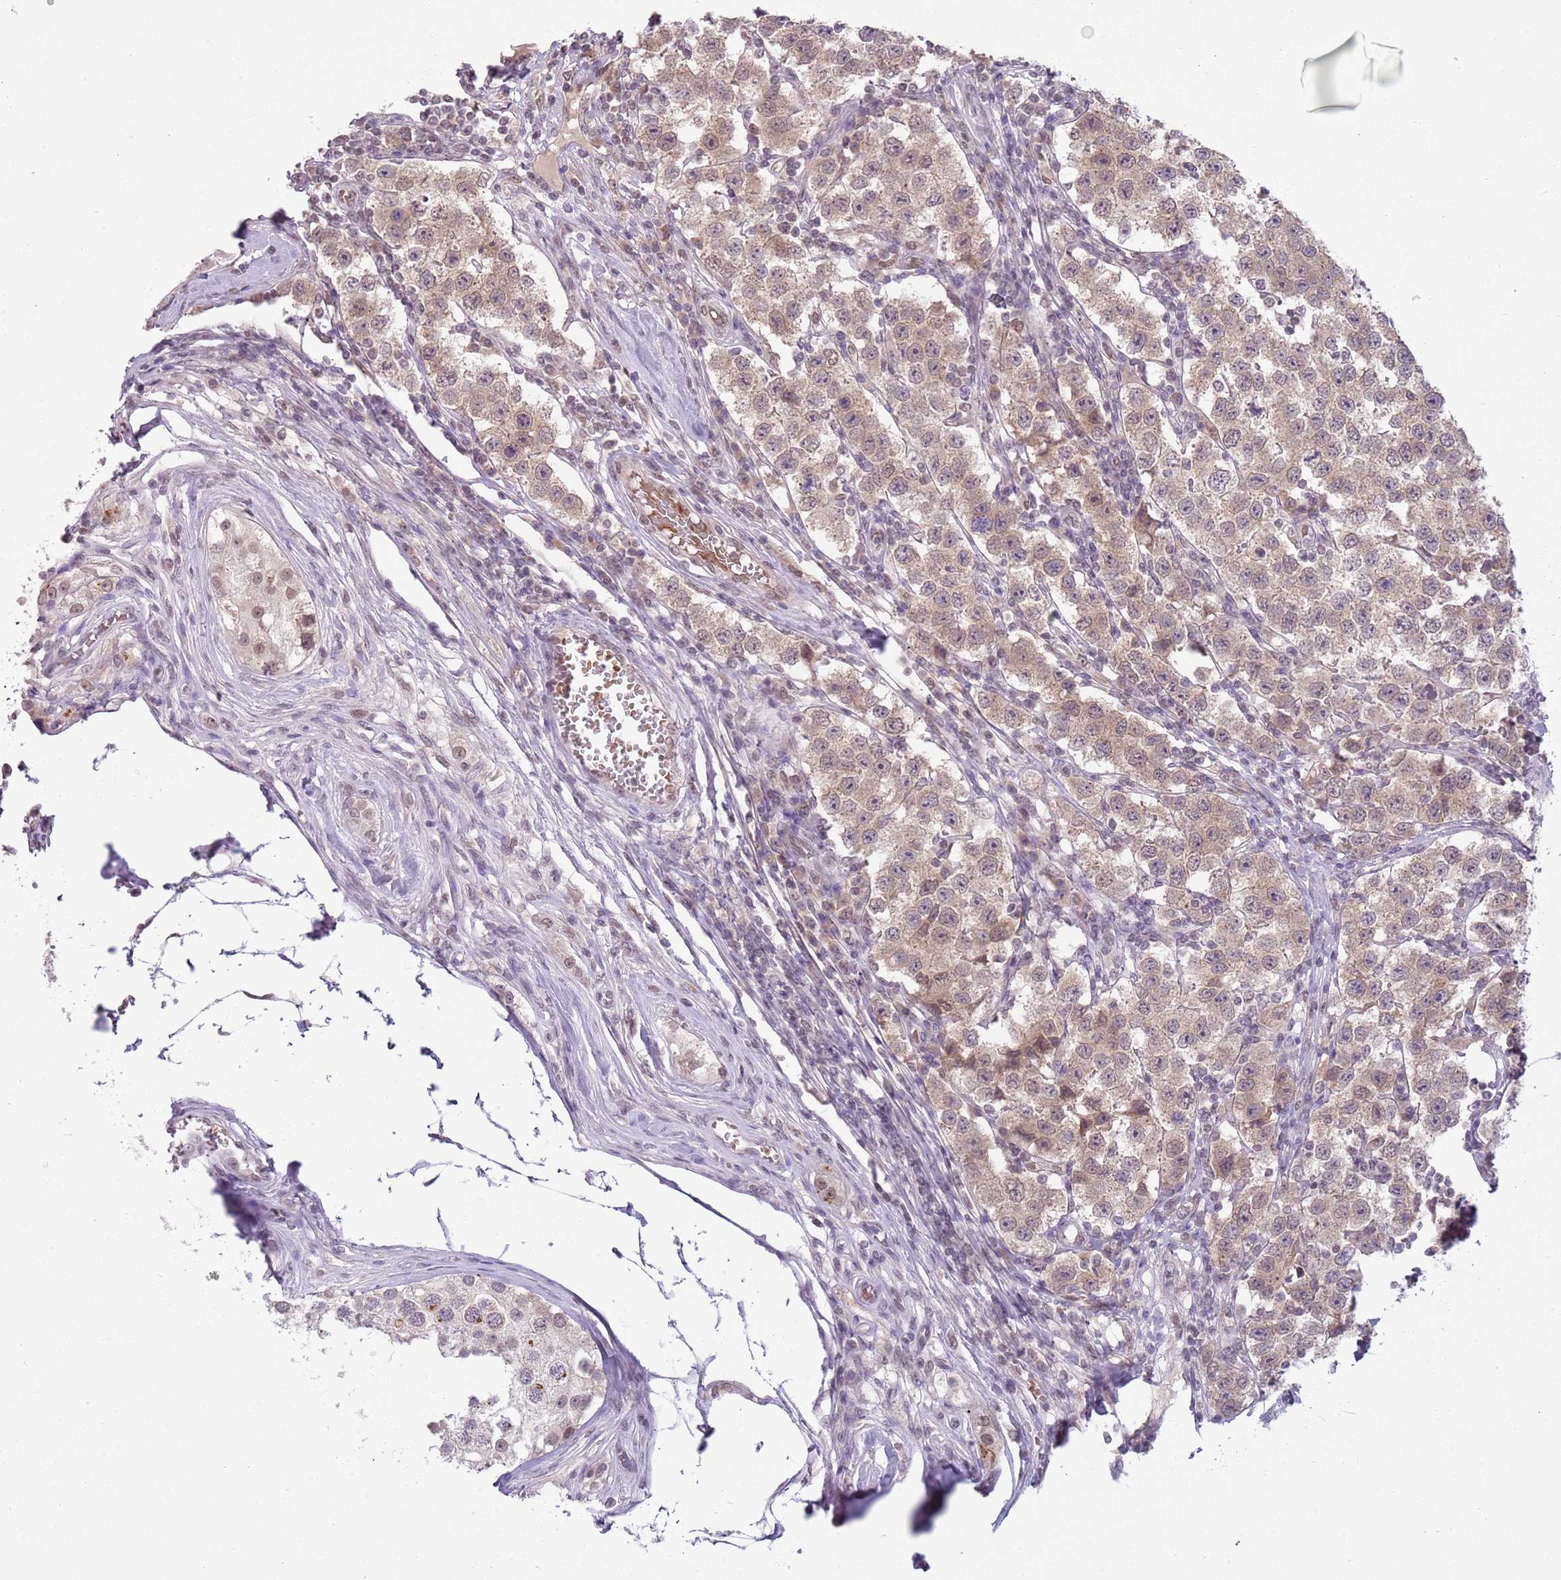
{"staining": {"intensity": "weak", "quantity": ">75%", "location": "cytoplasmic/membranous"}, "tissue": "testis cancer", "cell_type": "Tumor cells", "image_type": "cancer", "snomed": [{"axis": "morphology", "description": "Seminoma, NOS"}, {"axis": "topography", "description": "Testis"}], "caption": "Approximately >75% of tumor cells in testis seminoma exhibit weak cytoplasmic/membranous protein staining as visualized by brown immunohistochemical staining.", "gene": "TM2D1", "patient": {"sex": "male", "age": 34}}